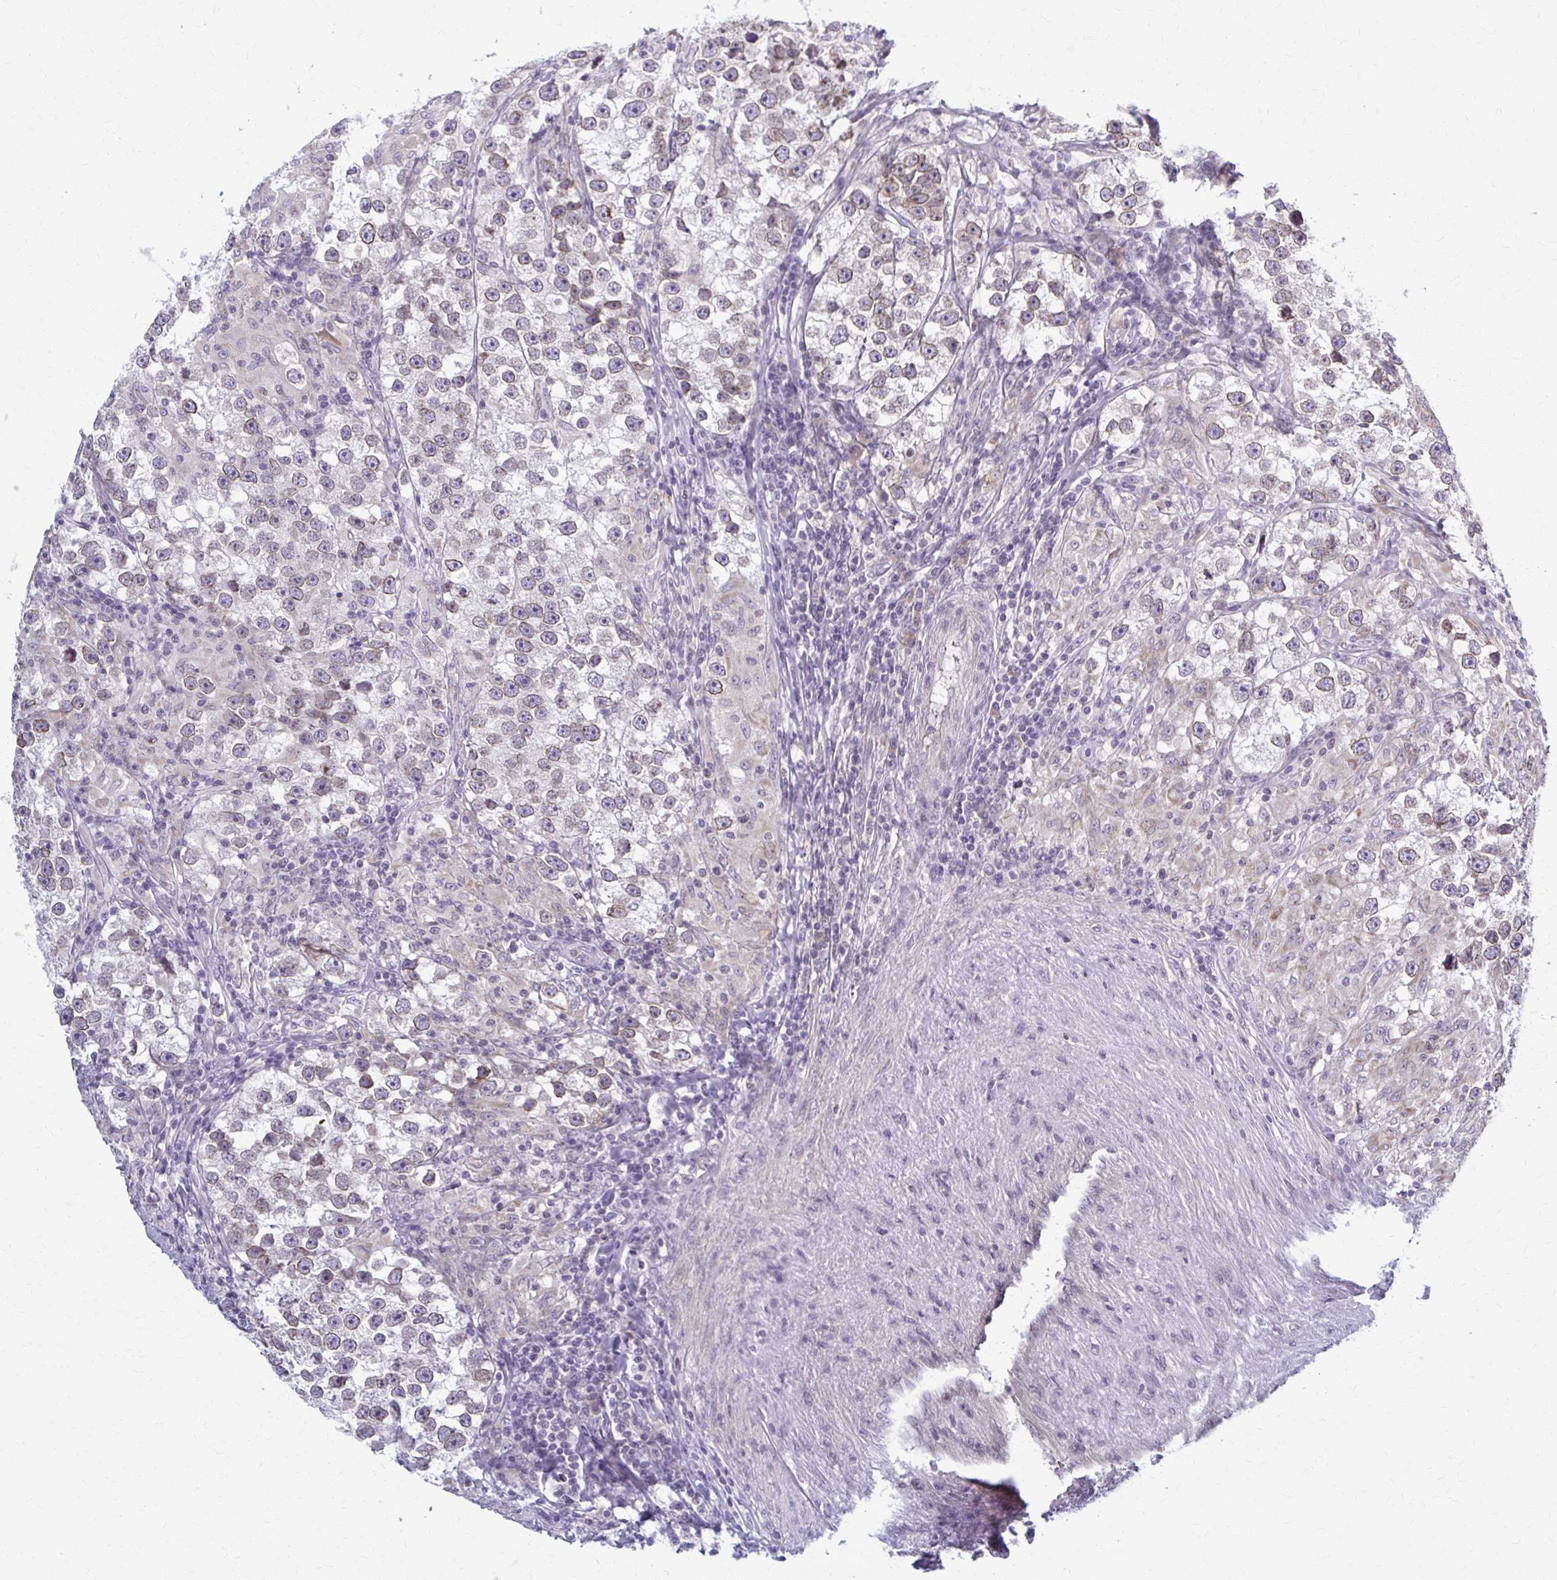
{"staining": {"intensity": "weak", "quantity": "<25%", "location": "cytoplasmic/membranous"}, "tissue": "testis cancer", "cell_type": "Tumor cells", "image_type": "cancer", "snomed": [{"axis": "morphology", "description": "Seminoma, NOS"}, {"axis": "topography", "description": "Testis"}], "caption": "A histopathology image of seminoma (testis) stained for a protein exhibits no brown staining in tumor cells. (DAB immunohistochemistry visualized using brightfield microscopy, high magnification).", "gene": "MCRIP2", "patient": {"sex": "male", "age": 46}}